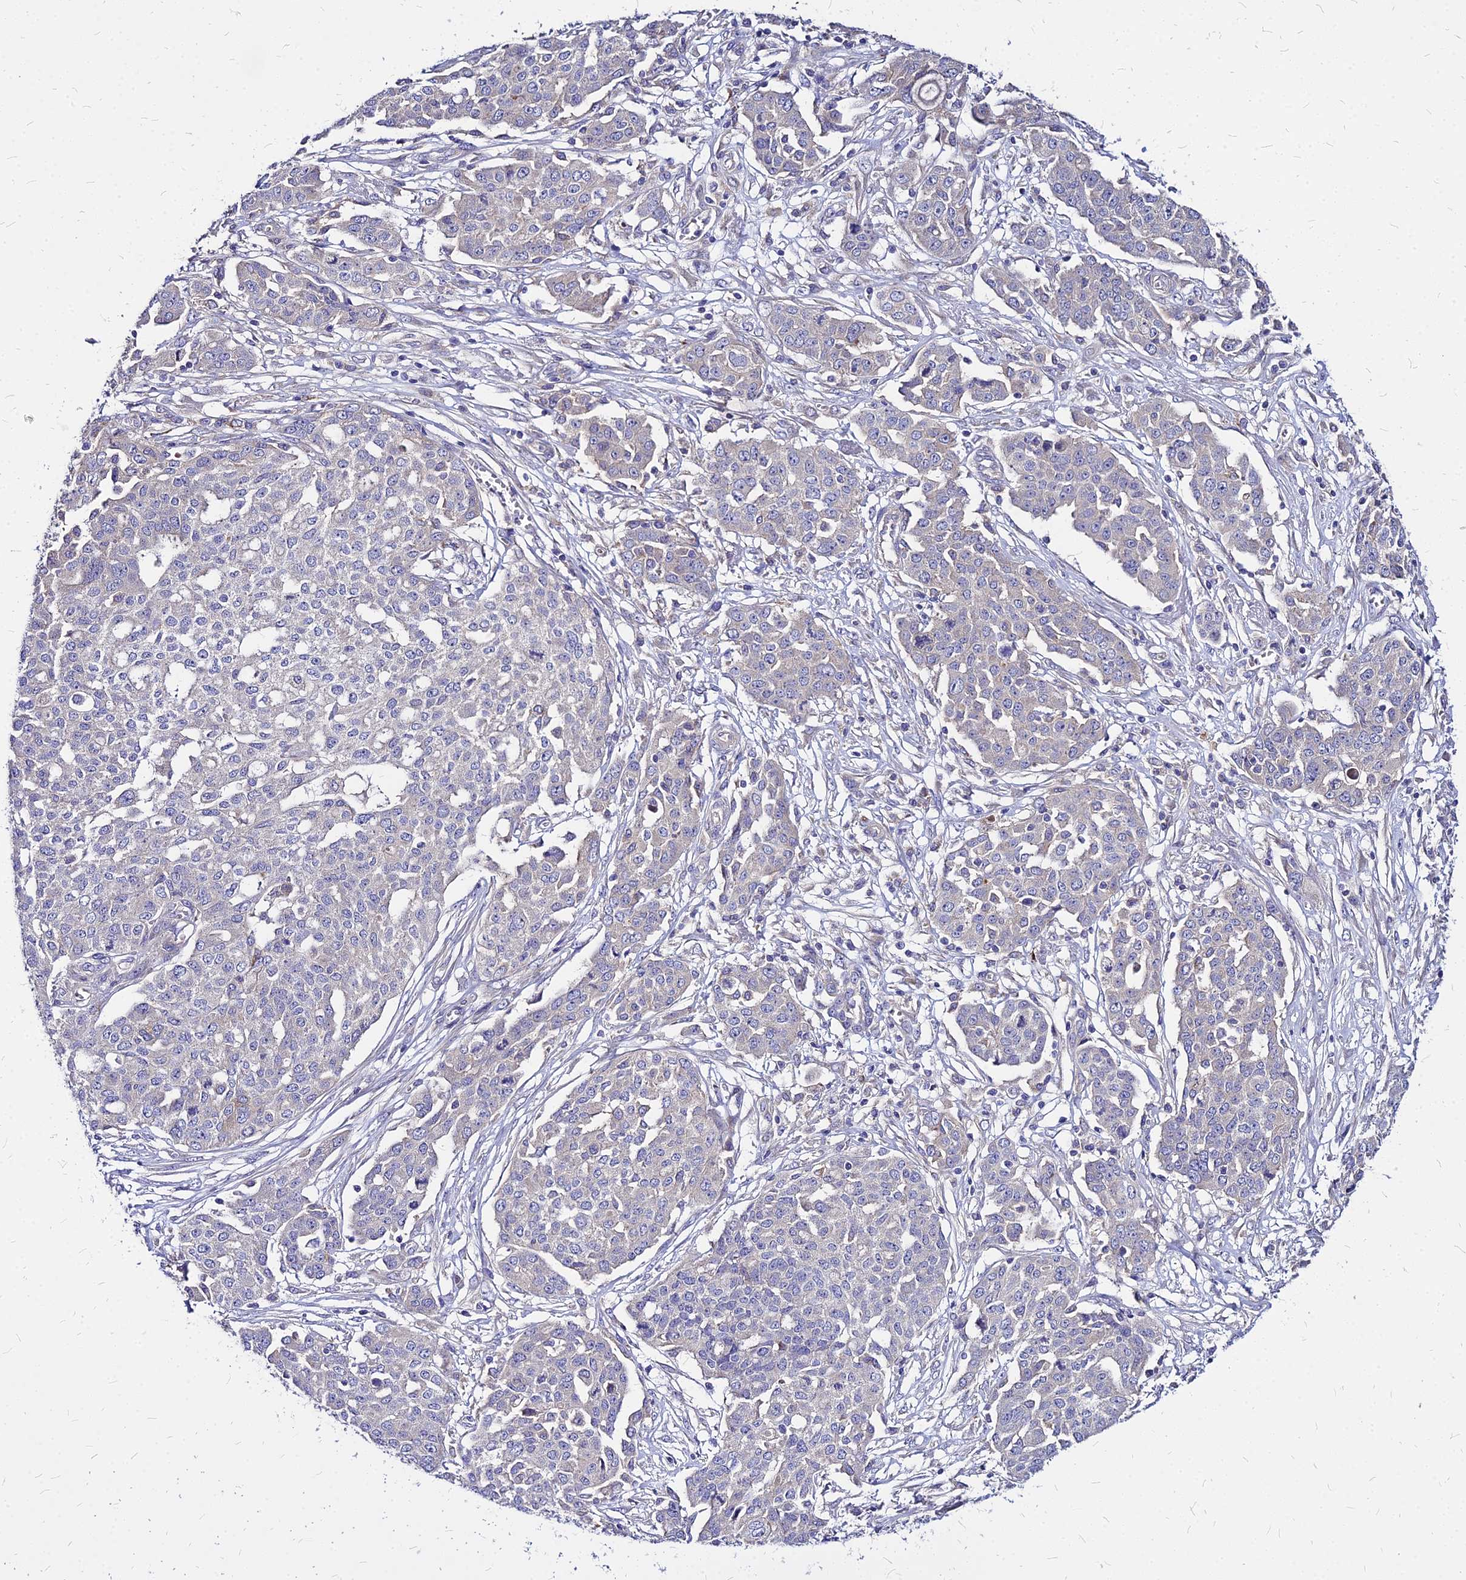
{"staining": {"intensity": "negative", "quantity": "none", "location": "none"}, "tissue": "ovarian cancer", "cell_type": "Tumor cells", "image_type": "cancer", "snomed": [{"axis": "morphology", "description": "Cystadenocarcinoma, serous, NOS"}, {"axis": "topography", "description": "Soft tissue"}, {"axis": "topography", "description": "Ovary"}], "caption": "Immunohistochemistry histopathology image of ovarian serous cystadenocarcinoma stained for a protein (brown), which shows no expression in tumor cells.", "gene": "COMMD10", "patient": {"sex": "female", "age": 57}}